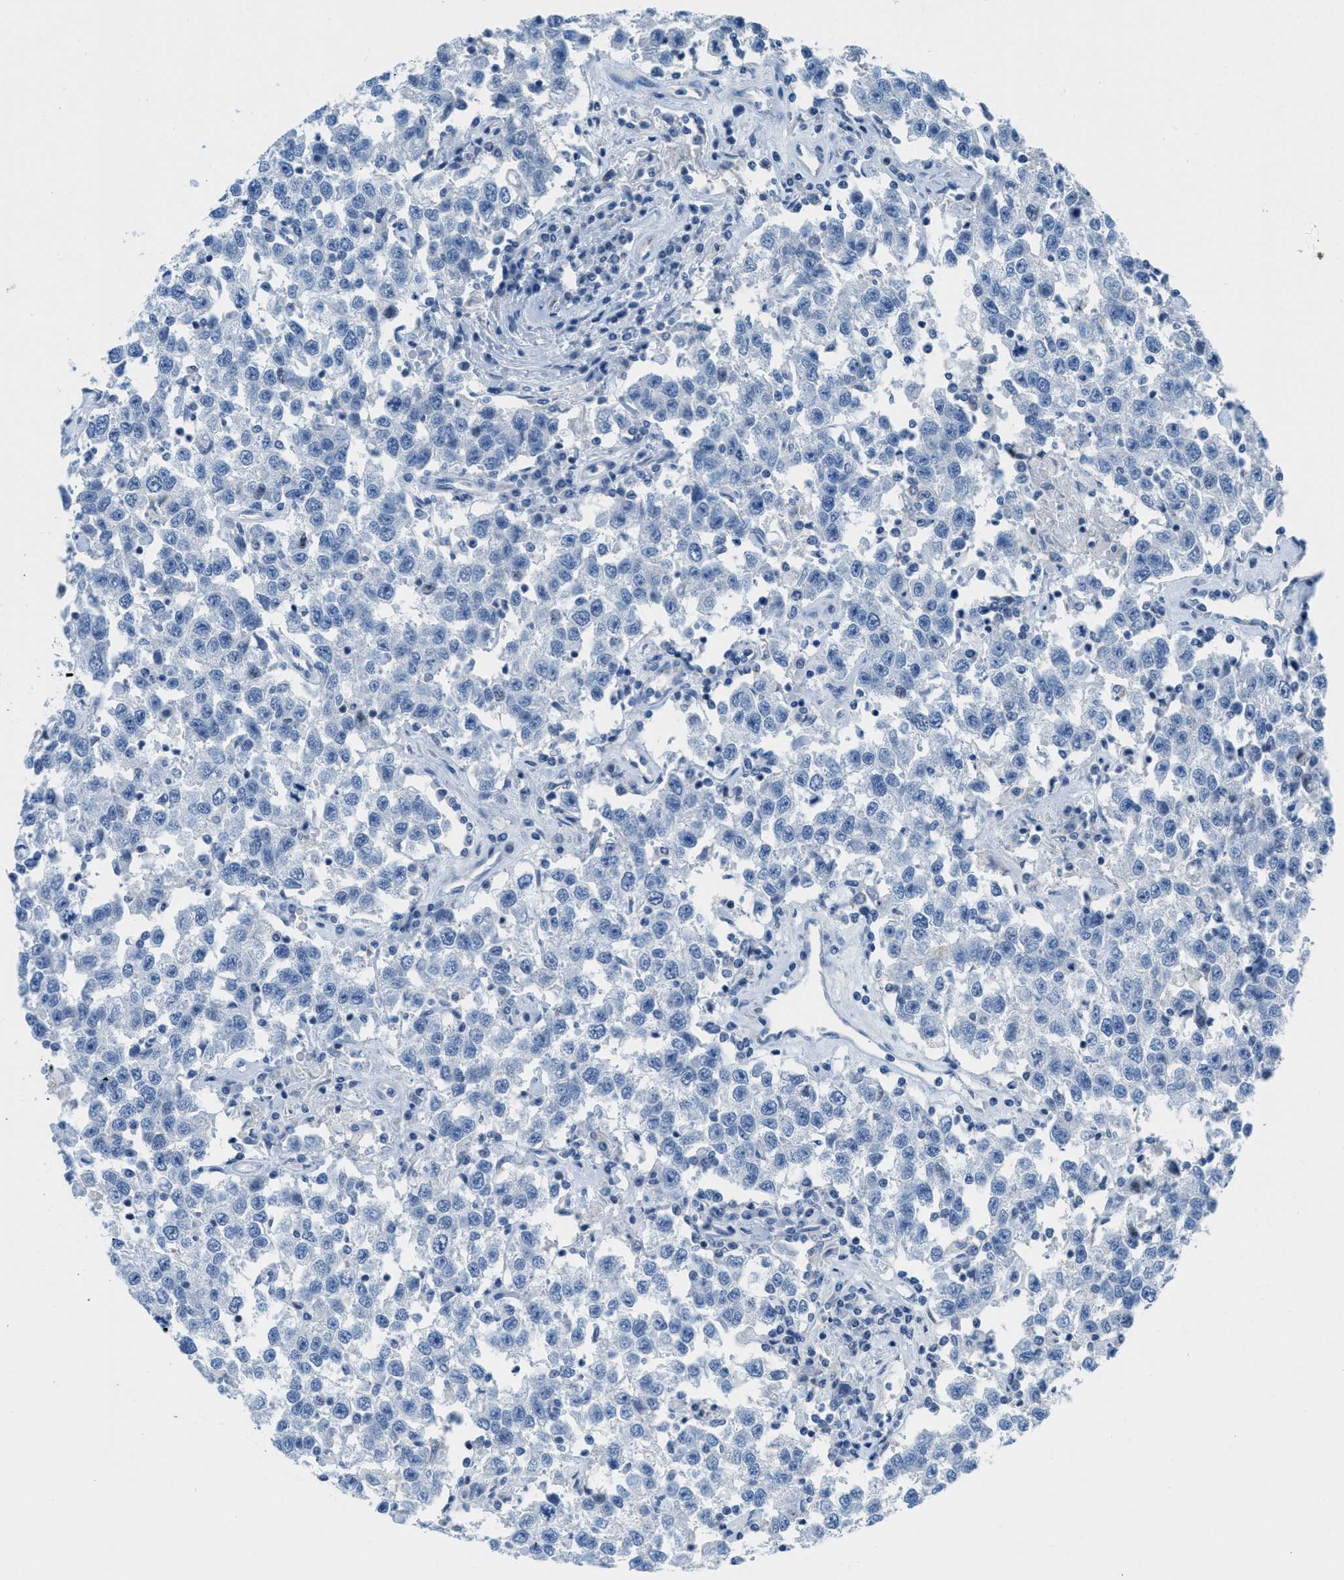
{"staining": {"intensity": "negative", "quantity": "none", "location": "none"}, "tissue": "testis cancer", "cell_type": "Tumor cells", "image_type": "cancer", "snomed": [{"axis": "morphology", "description": "Seminoma, NOS"}, {"axis": "topography", "description": "Testis"}], "caption": "Tumor cells show no significant protein staining in testis cancer (seminoma). (DAB (3,3'-diaminobenzidine) immunohistochemistry (IHC), high magnification).", "gene": "MAPRE2", "patient": {"sex": "male", "age": 41}}